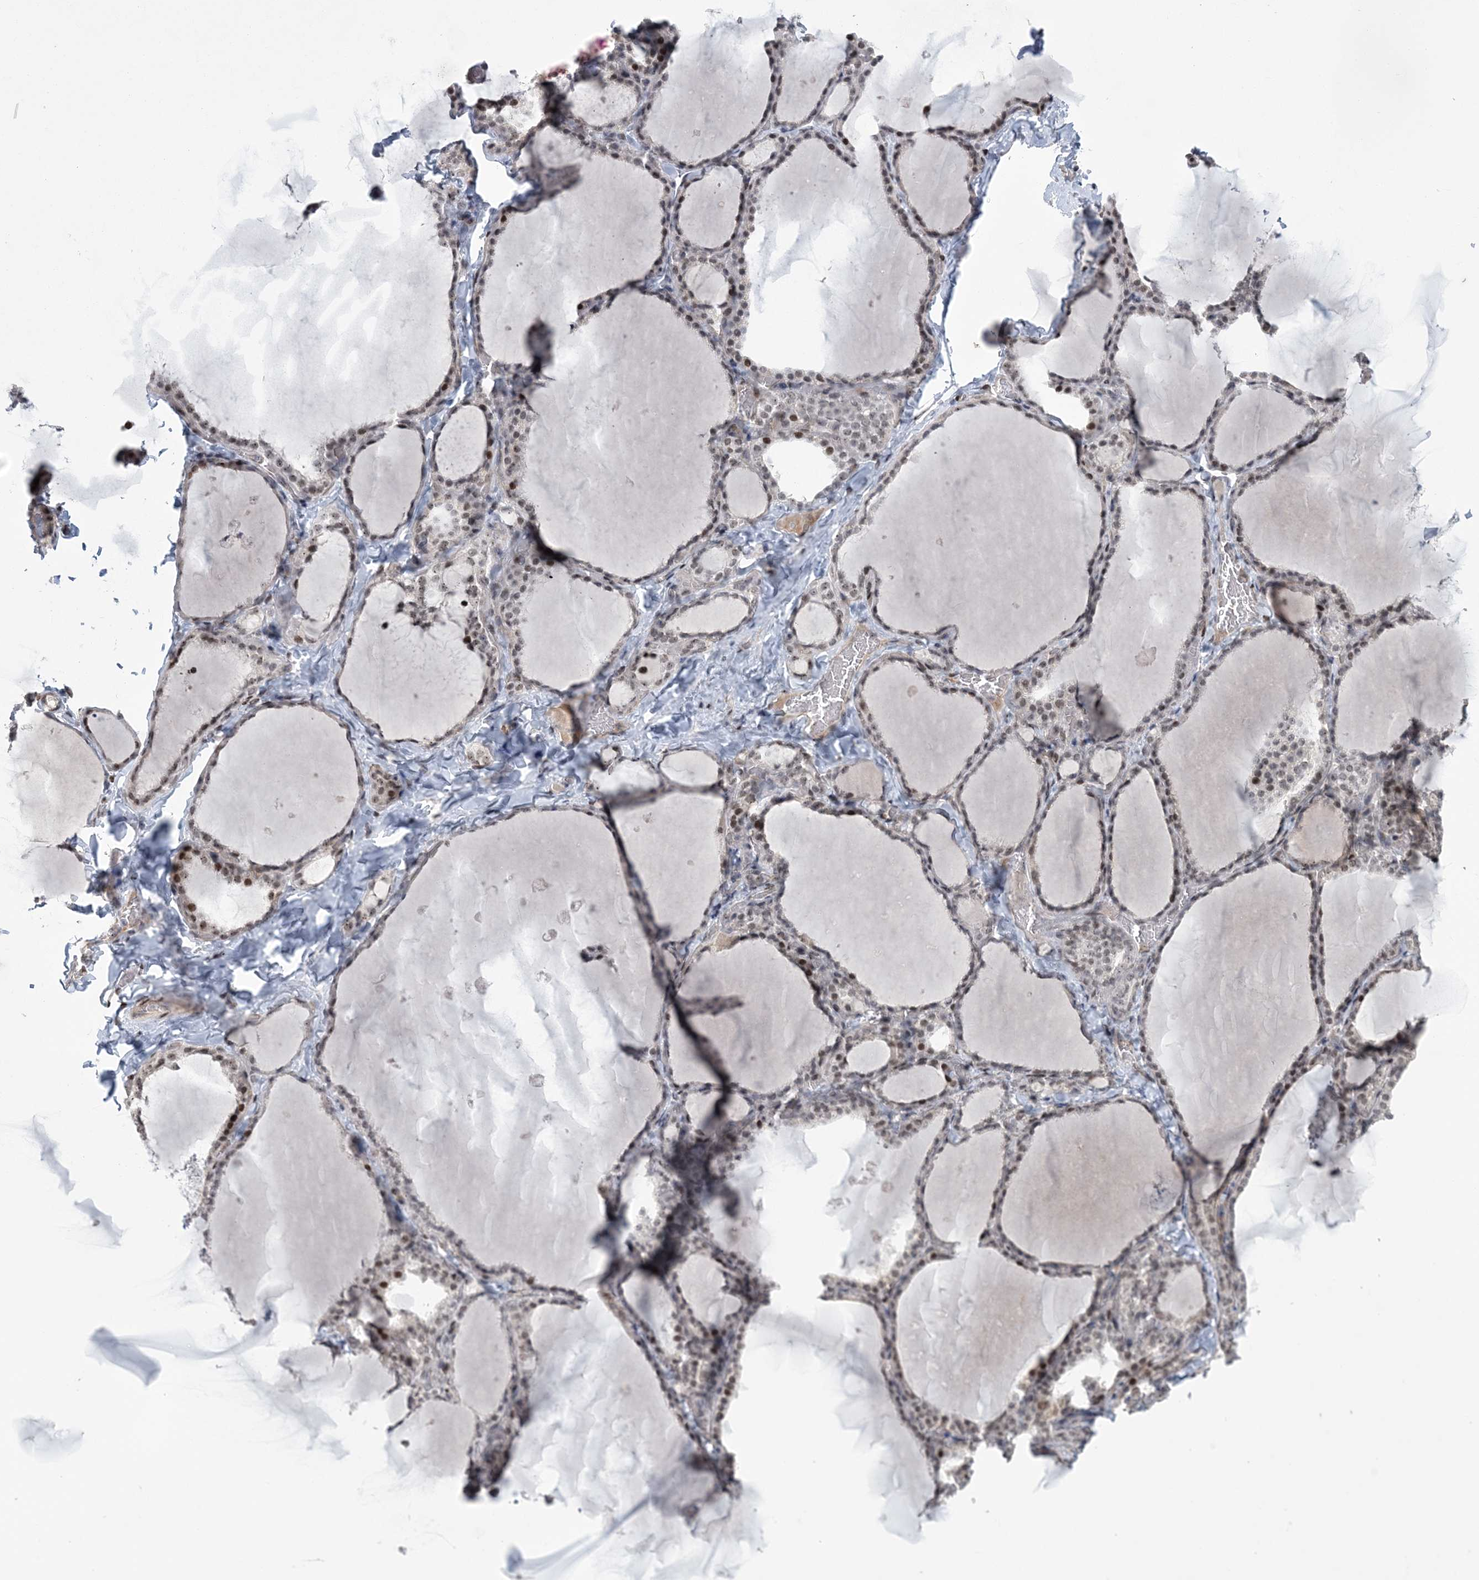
{"staining": {"intensity": "weak", "quantity": "25%-75%", "location": "nuclear"}, "tissue": "thyroid gland", "cell_type": "Glandular cells", "image_type": "normal", "snomed": [{"axis": "morphology", "description": "Normal tissue, NOS"}, {"axis": "topography", "description": "Thyroid gland"}], "caption": "High-magnification brightfield microscopy of benign thyroid gland stained with DAB (brown) and counterstained with hematoxylin (blue). glandular cells exhibit weak nuclear expression is identified in approximately25%-75% of cells.", "gene": "HOMEZ", "patient": {"sex": "female", "age": 22}}